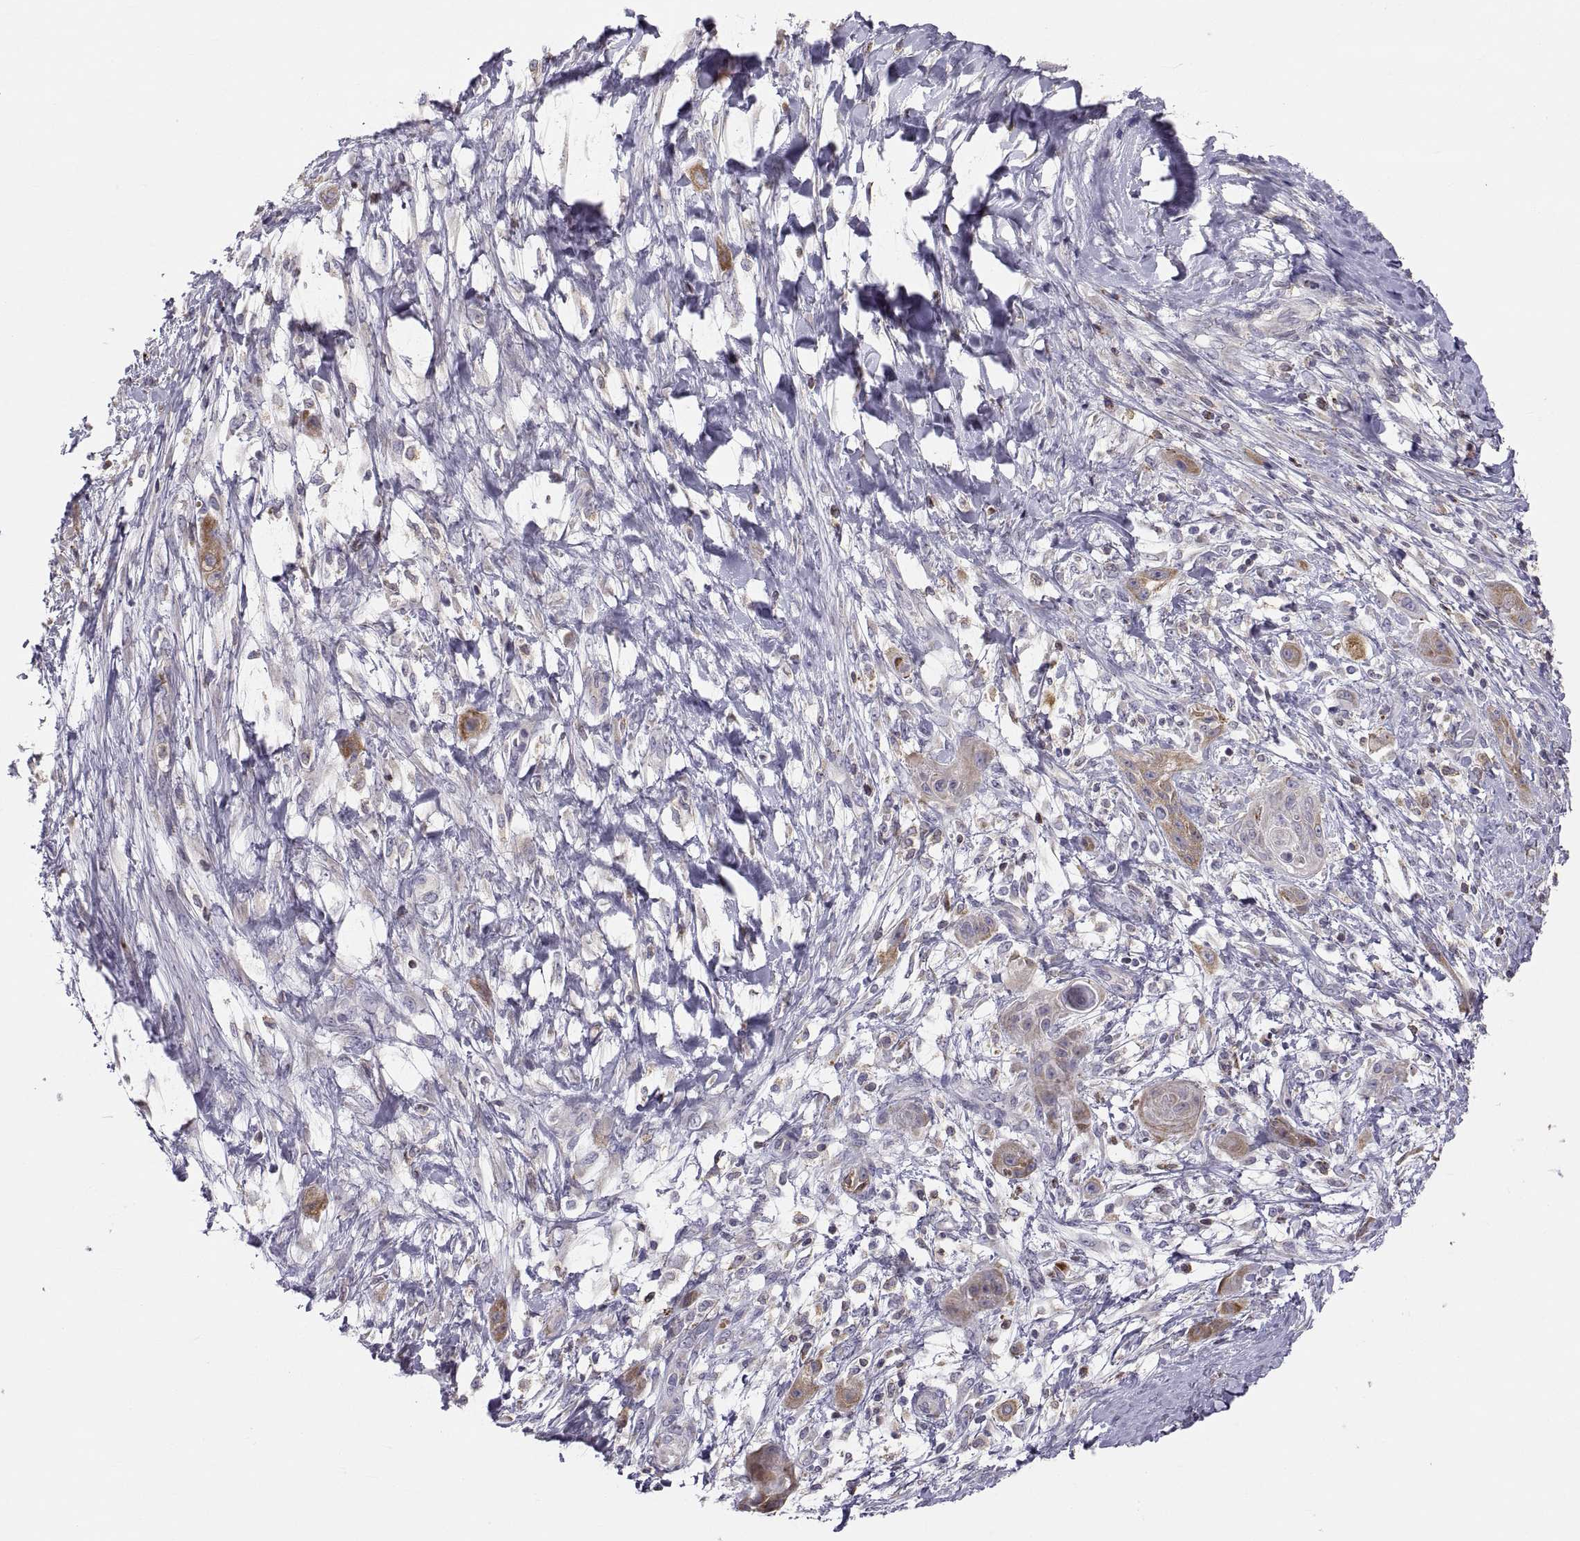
{"staining": {"intensity": "weak", "quantity": "25%-75%", "location": "cytoplasmic/membranous"}, "tissue": "skin cancer", "cell_type": "Tumor cells", "image_type": "cancer", "snomed": [{"axis": "morphology", "description": "Squamous cell carcinoma, NOS"}, {"axis": "topography", "description": "Skin"}], "caption": "The micrograph reveals a brown stain indicating the presence of a protein in the cytoplasmic/membranous of tumor cells in squamous cell carcinoma (skin). (DAB IHC, brown staining for protein, blue staining for nuclei).", "gene": "ERO1A", "patient": {"sex": "male", "age": 62}}